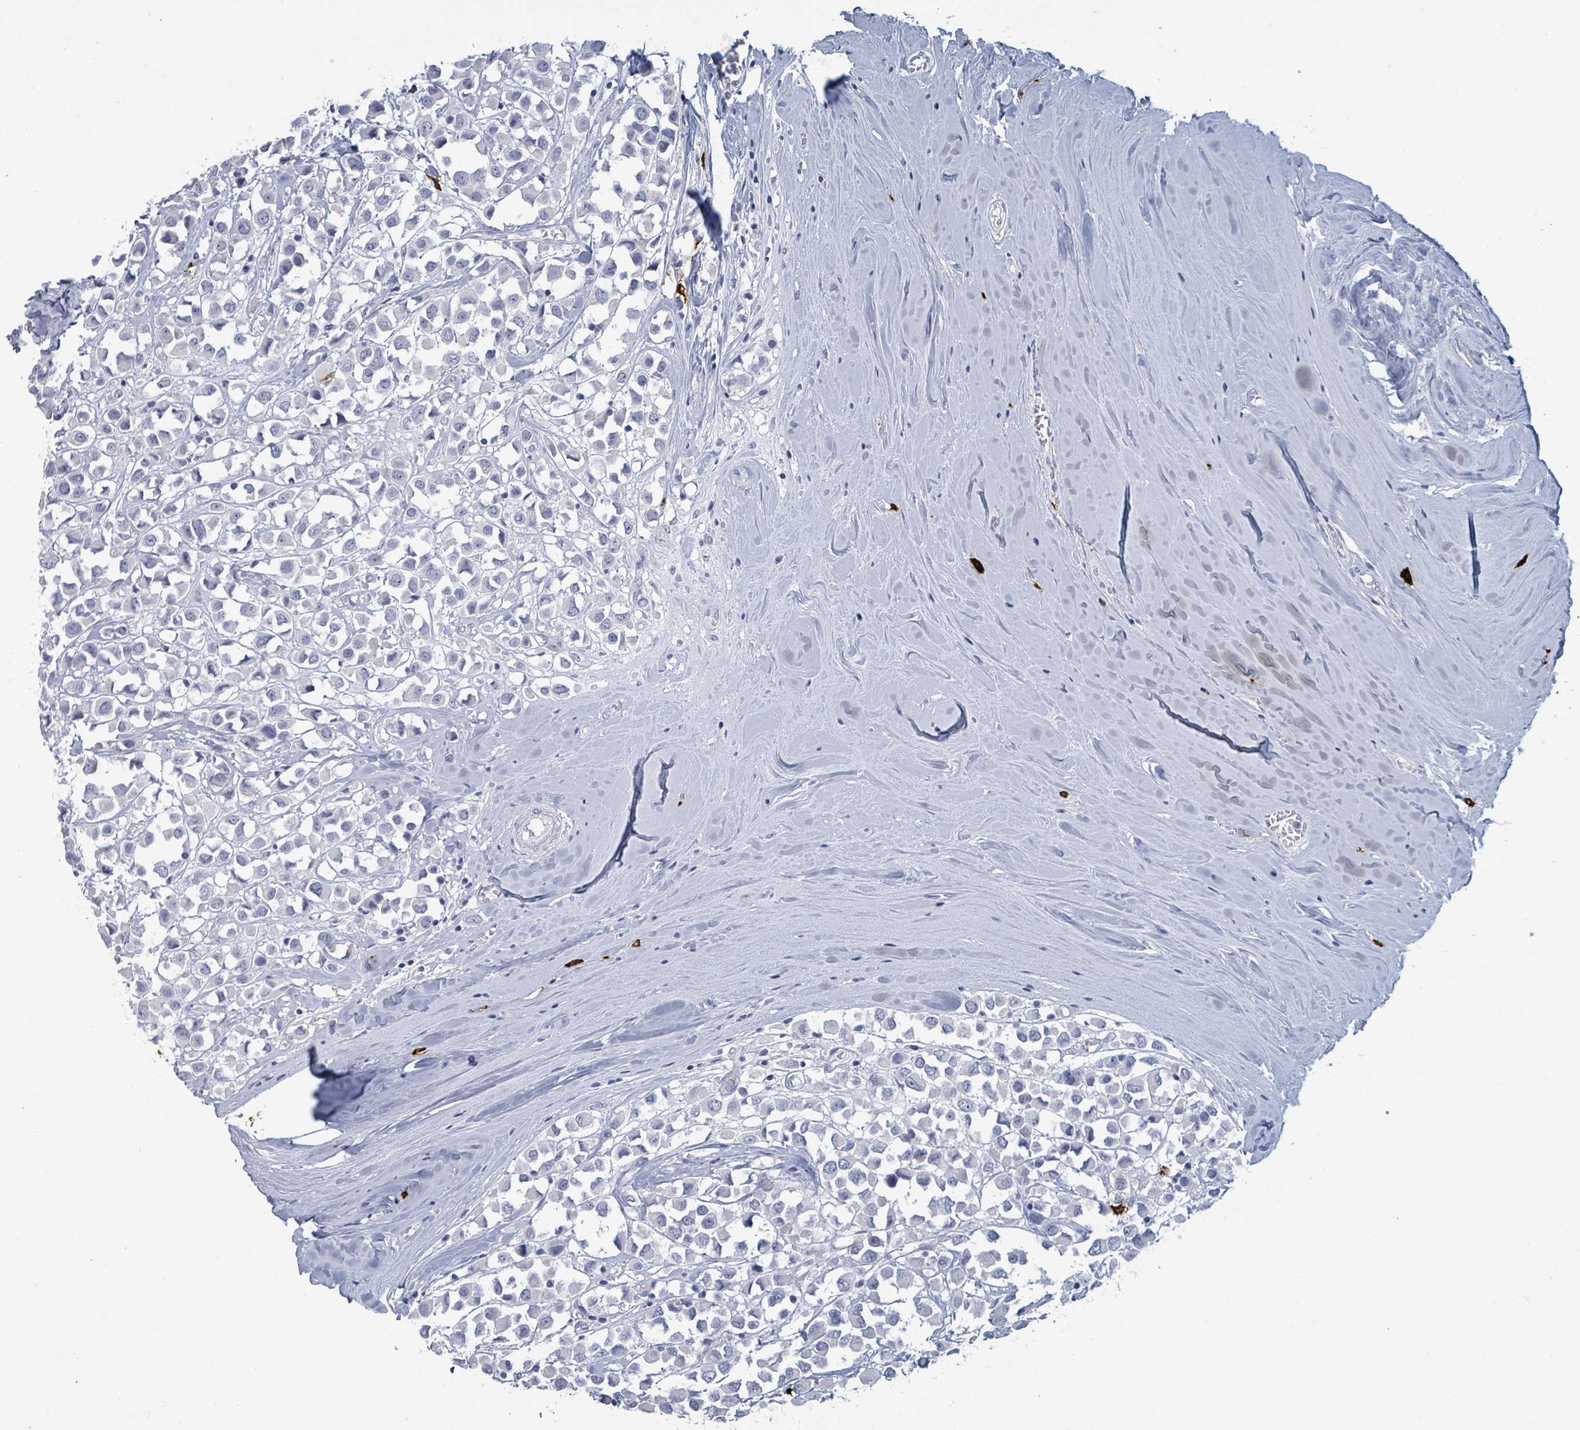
{"staining": {"intensity": "negative", "quantity": "none", "location": "none"}, "tissue": "breast cancer", "cell_type": "Tumor cells", "image_type": "cancer", "snomed": [{"axis": "morphology", "description": "Duct carcinoma"}, {"axis": "topography", "description": "Breast"}], "caption": "A micrograph of human breast cancer (invasive ductal carcinoma) is negative for staining in tumor cells.", "gene": "VPS13D", "patient": {"sex": "female", "age": 61}}